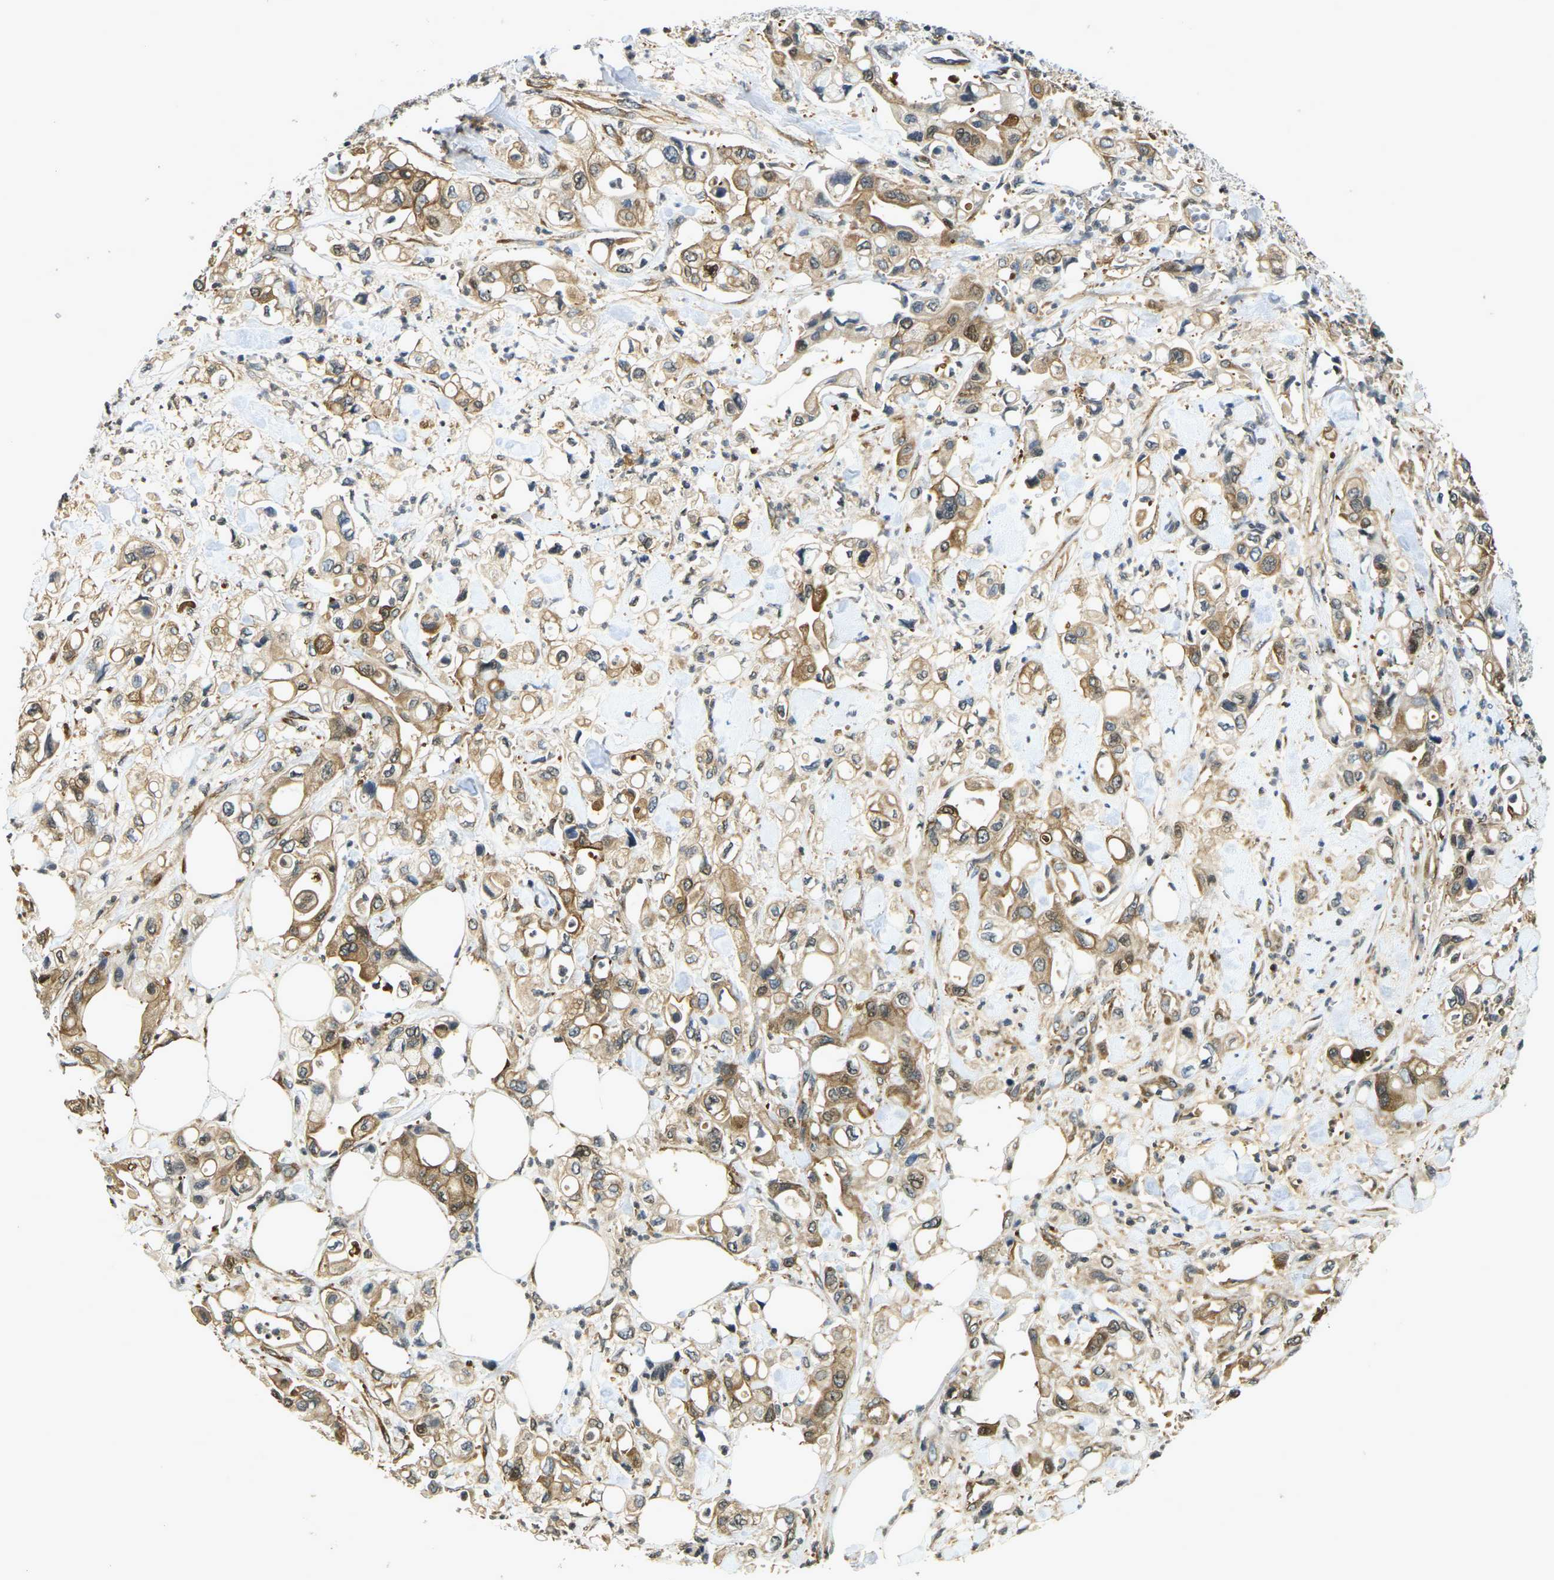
{"staining": {"intensity": "moderate", "quantity": ">75%", "location": "cytoplasmic/membranous"}, "tissue": "pancreatic cancer", "cell_type": "Tumor cells", "image_type": "cancer", "snomed": [{"axis": "morphology", "description": "Adenocarcinoma, NOS"}, {"axis": "topography", "description": "Pancreas"}], "caption": "Tumor cells display medium levels of moderate cytoplasmic/membranous positivity in approximately >75% of cells in pancreatic cancer (adenocarcinoma). (Stains: DAB (3,3'-diaminobenzidine) in brown, nuclei in blue, Microscopy: brightfield microscopy at high magnification).", "gene": "CAST", "patient": {"sex": "male", "age": 70}}